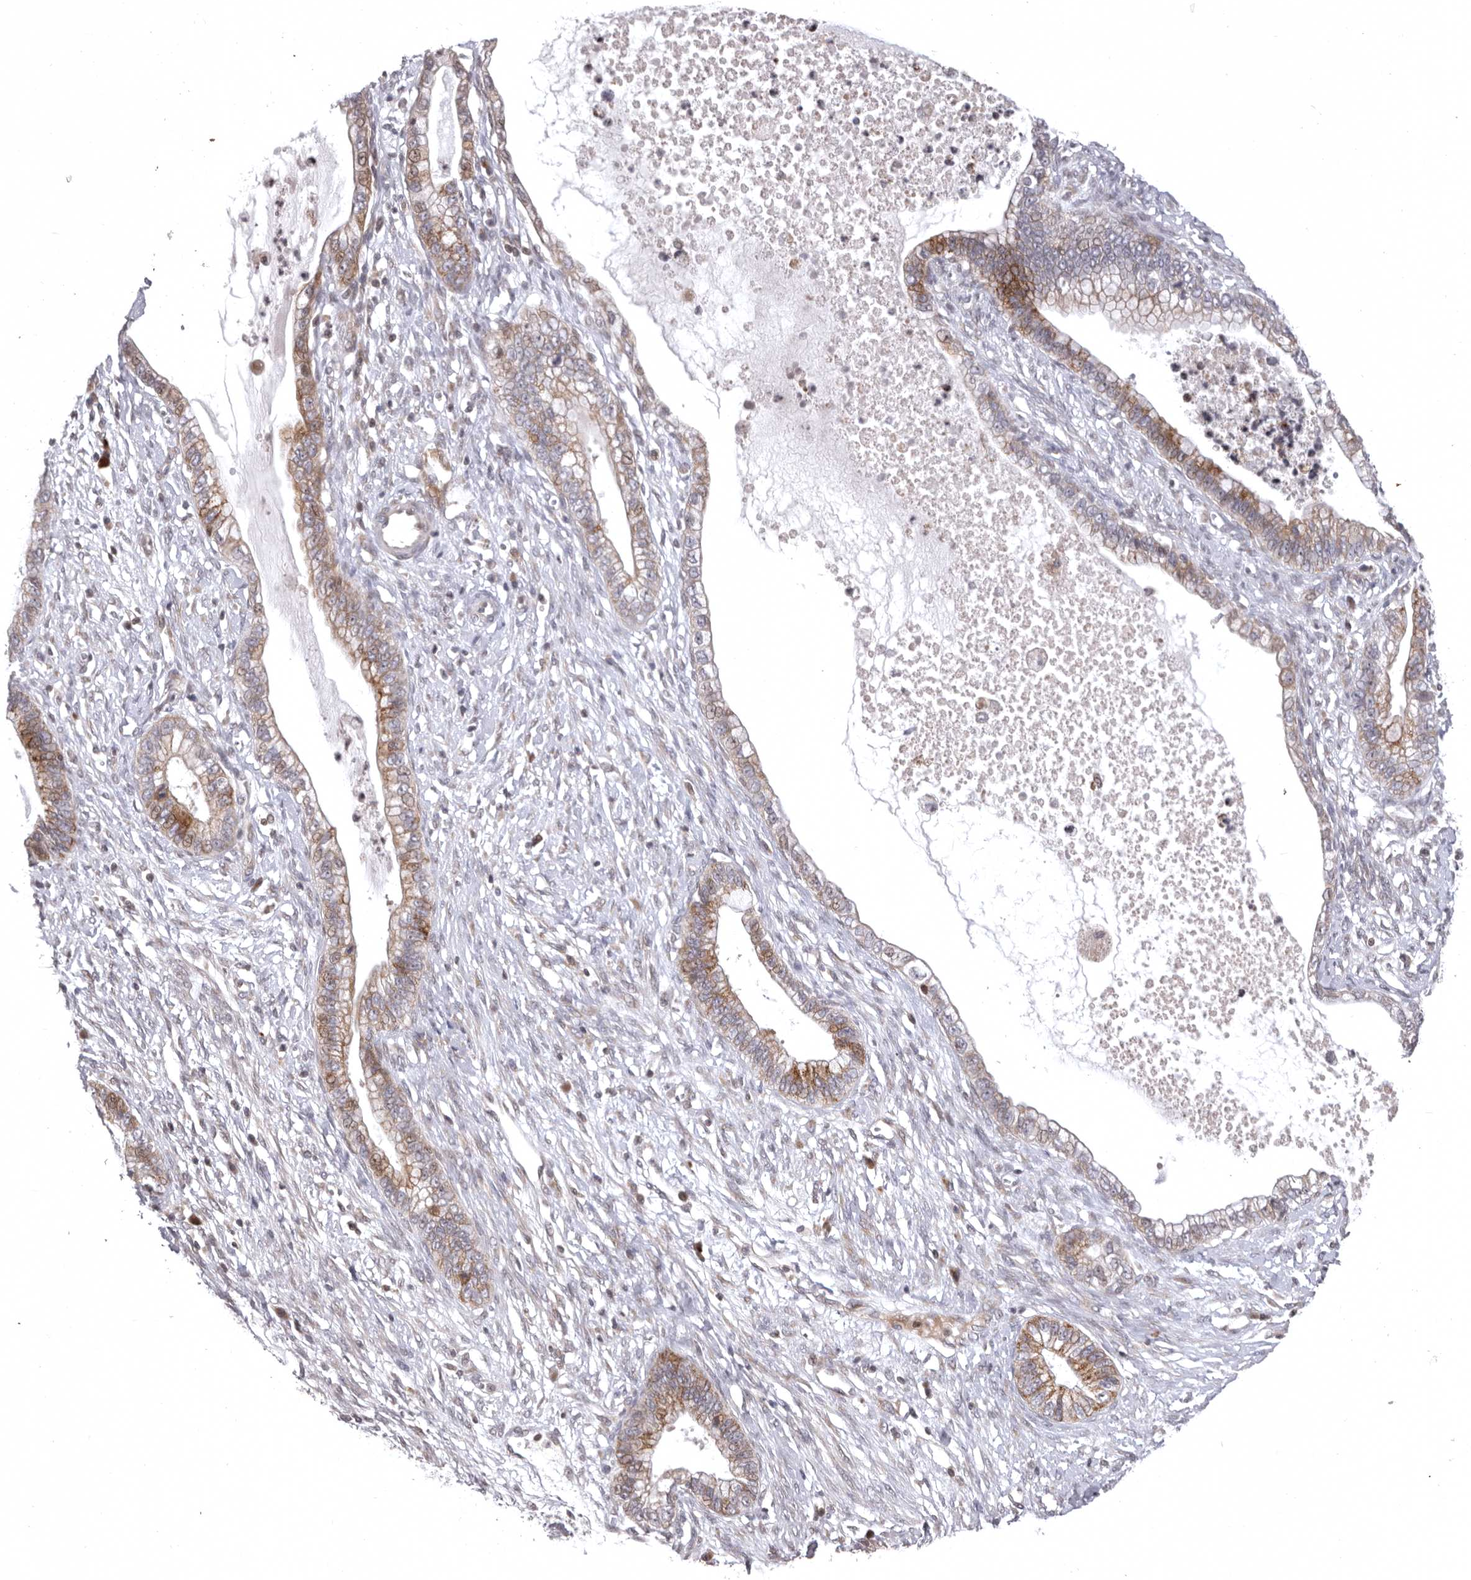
{"staining": {"intensity": "moderate", "quantity": "25%-75%", "location": "cytoplasmic/membranous"}, "tissue": "cervical cancer", "cell_type": "Tumor cells", "image_type": "cancer", "snomed": [{"axis": "morphology", "description": "Adenocarcinoma, NOS"}, {"axis": "topography", "description": "Cervix"}], "caption": "Immunohistochemical staining of cervical adenocarcinoma shows moderate cytoplasmic/membranous protein expression in about 25%-75% of tumor cells. The staining is performed using DAB (3,3'-diaminobenzidine) brown chromogen to label protein expression. The nuclei are counter-stained blue using hematoxylin.", "gene": "AZIN1", "patient": {"sex": "female", "age": 44}}